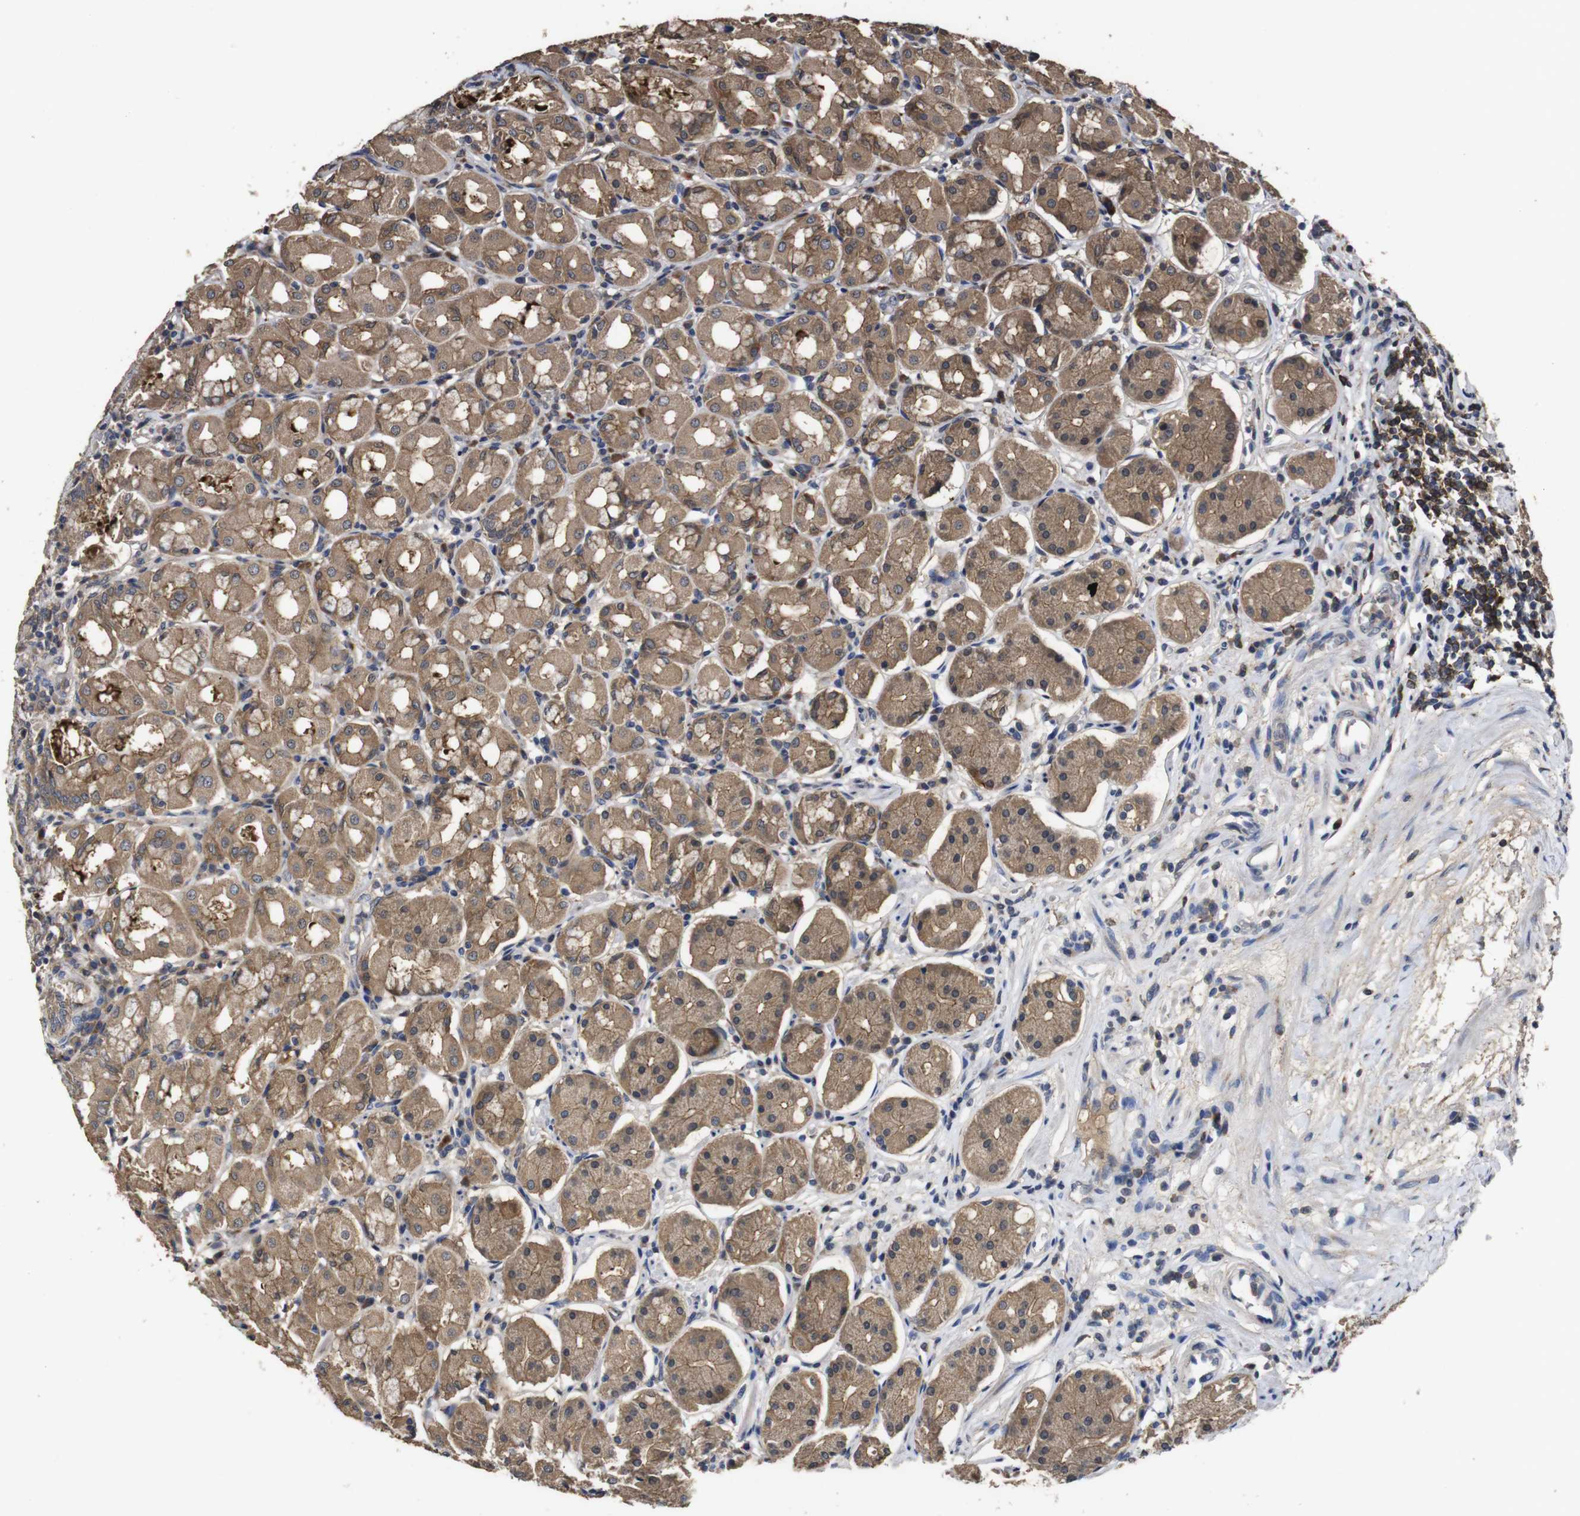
{"staining": {"intensity": "moderate", "quantity": ">75%", "location": "cytoplasmic/membranous"}, "tissue": "stomach", "cell_type": "Glandular cells", "image_type": "normal", "snomed": [{"axis": "morphology", "description": "Normal tissue, NOS"}, {"axis": "topography", "description": "Stomach"}, {"axis": "topography", "description": "Stomach, lower"}], "caption": "Moderate cytoplasmic/membranous staining is seen in about >75% of glandular cells in normal stomach. (IHC, brightfield microscopy, high magnification).", "gene": "ARHGAP24", "patient": {"sex": "female", "age": 56}}